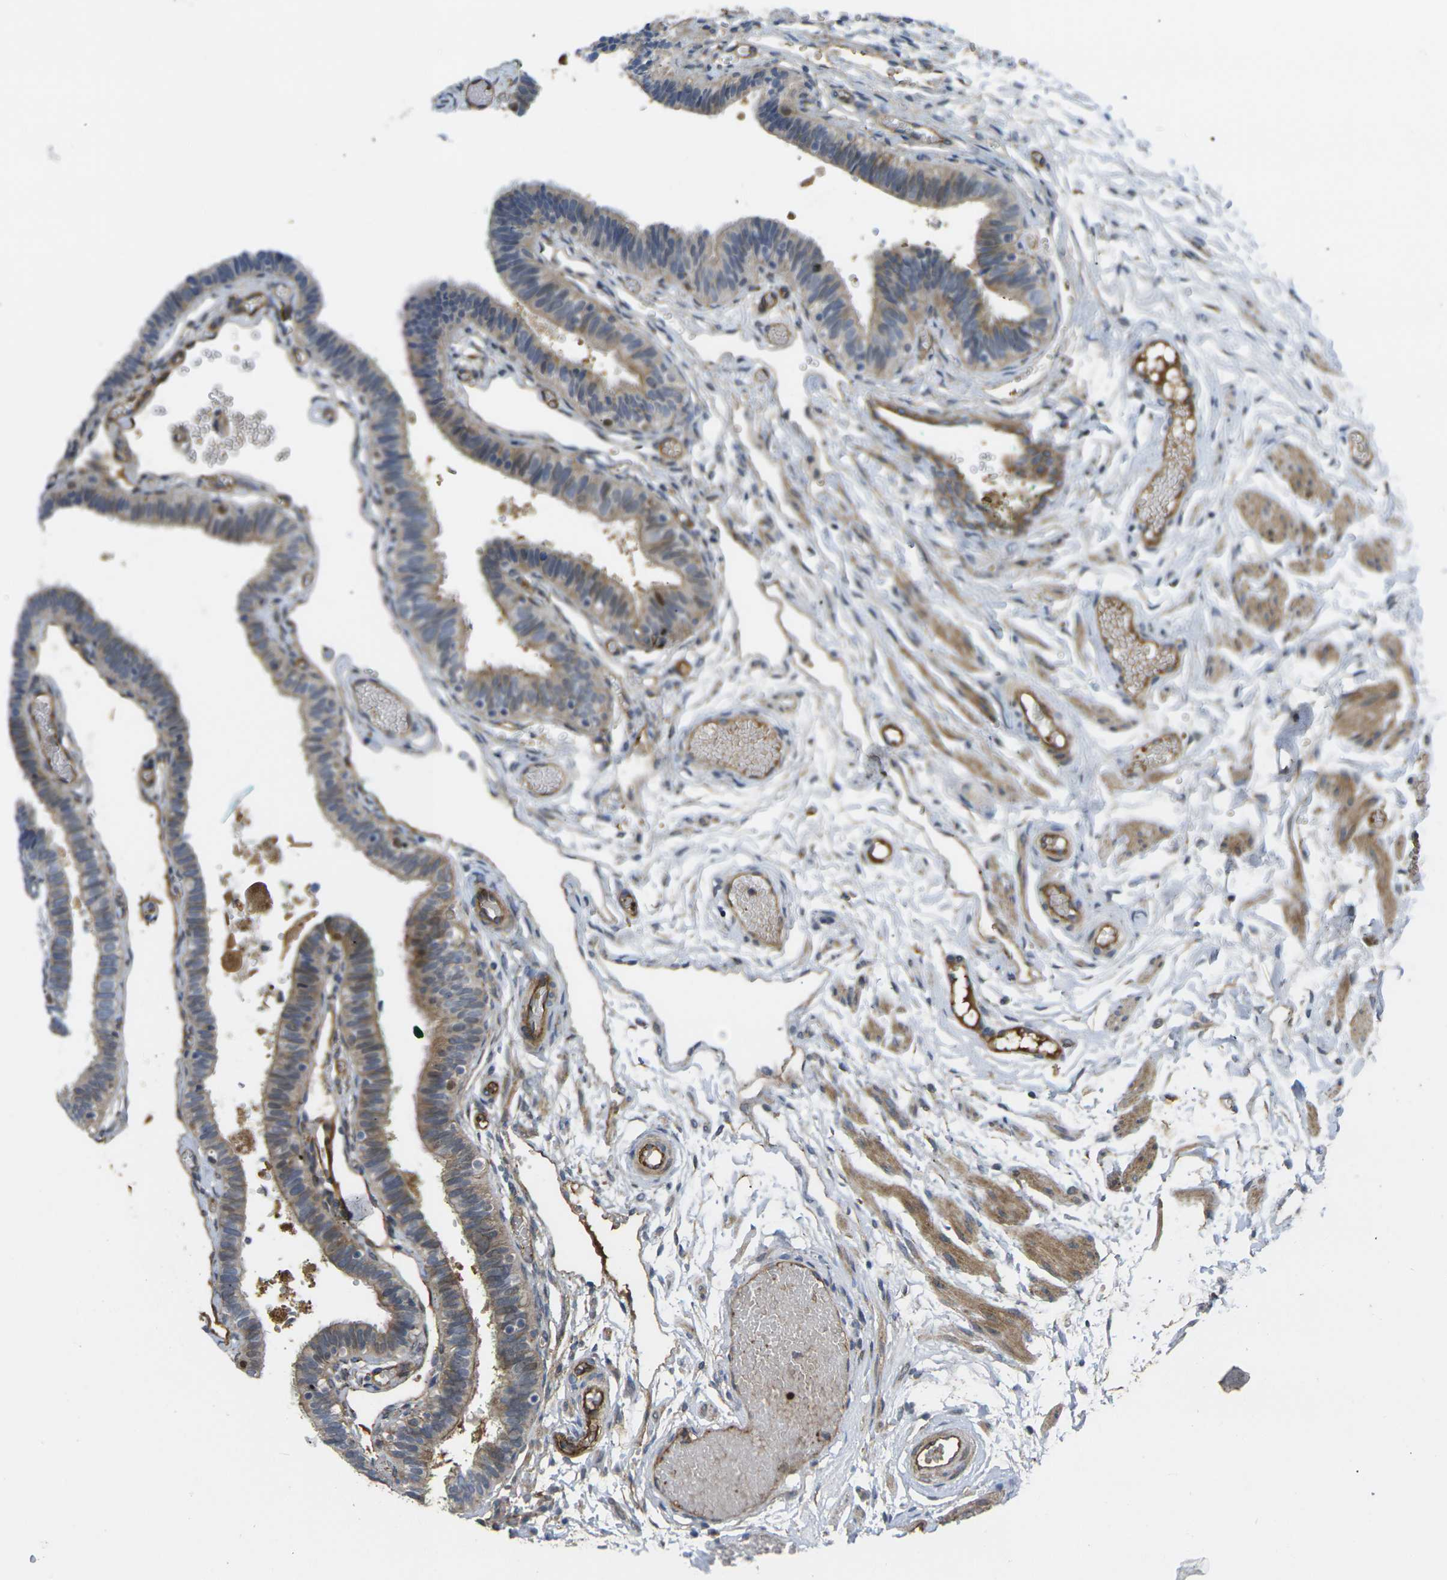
{"staining": {"intensity": "moderate", "quantity": ">75%", "location": "cytoplasmic/membranous"}, "tissue": "fallopian tube", "cell_type": "Glandular cells", "image_type": "normal", "snomed": [{"axis": "morphology", "description": "Normal tissue, NOS"}, {"axis": "topography", "description": "Fallopian tube"}], "caption": "Brown immunohistochemical staining in benign human fallopian tube demonstrates moderate cytoplasmic/membranous positivity in approximately >75% of glandular cells.", "gene": "ECE1", "patient": {"sex": "female", "age": 46}}